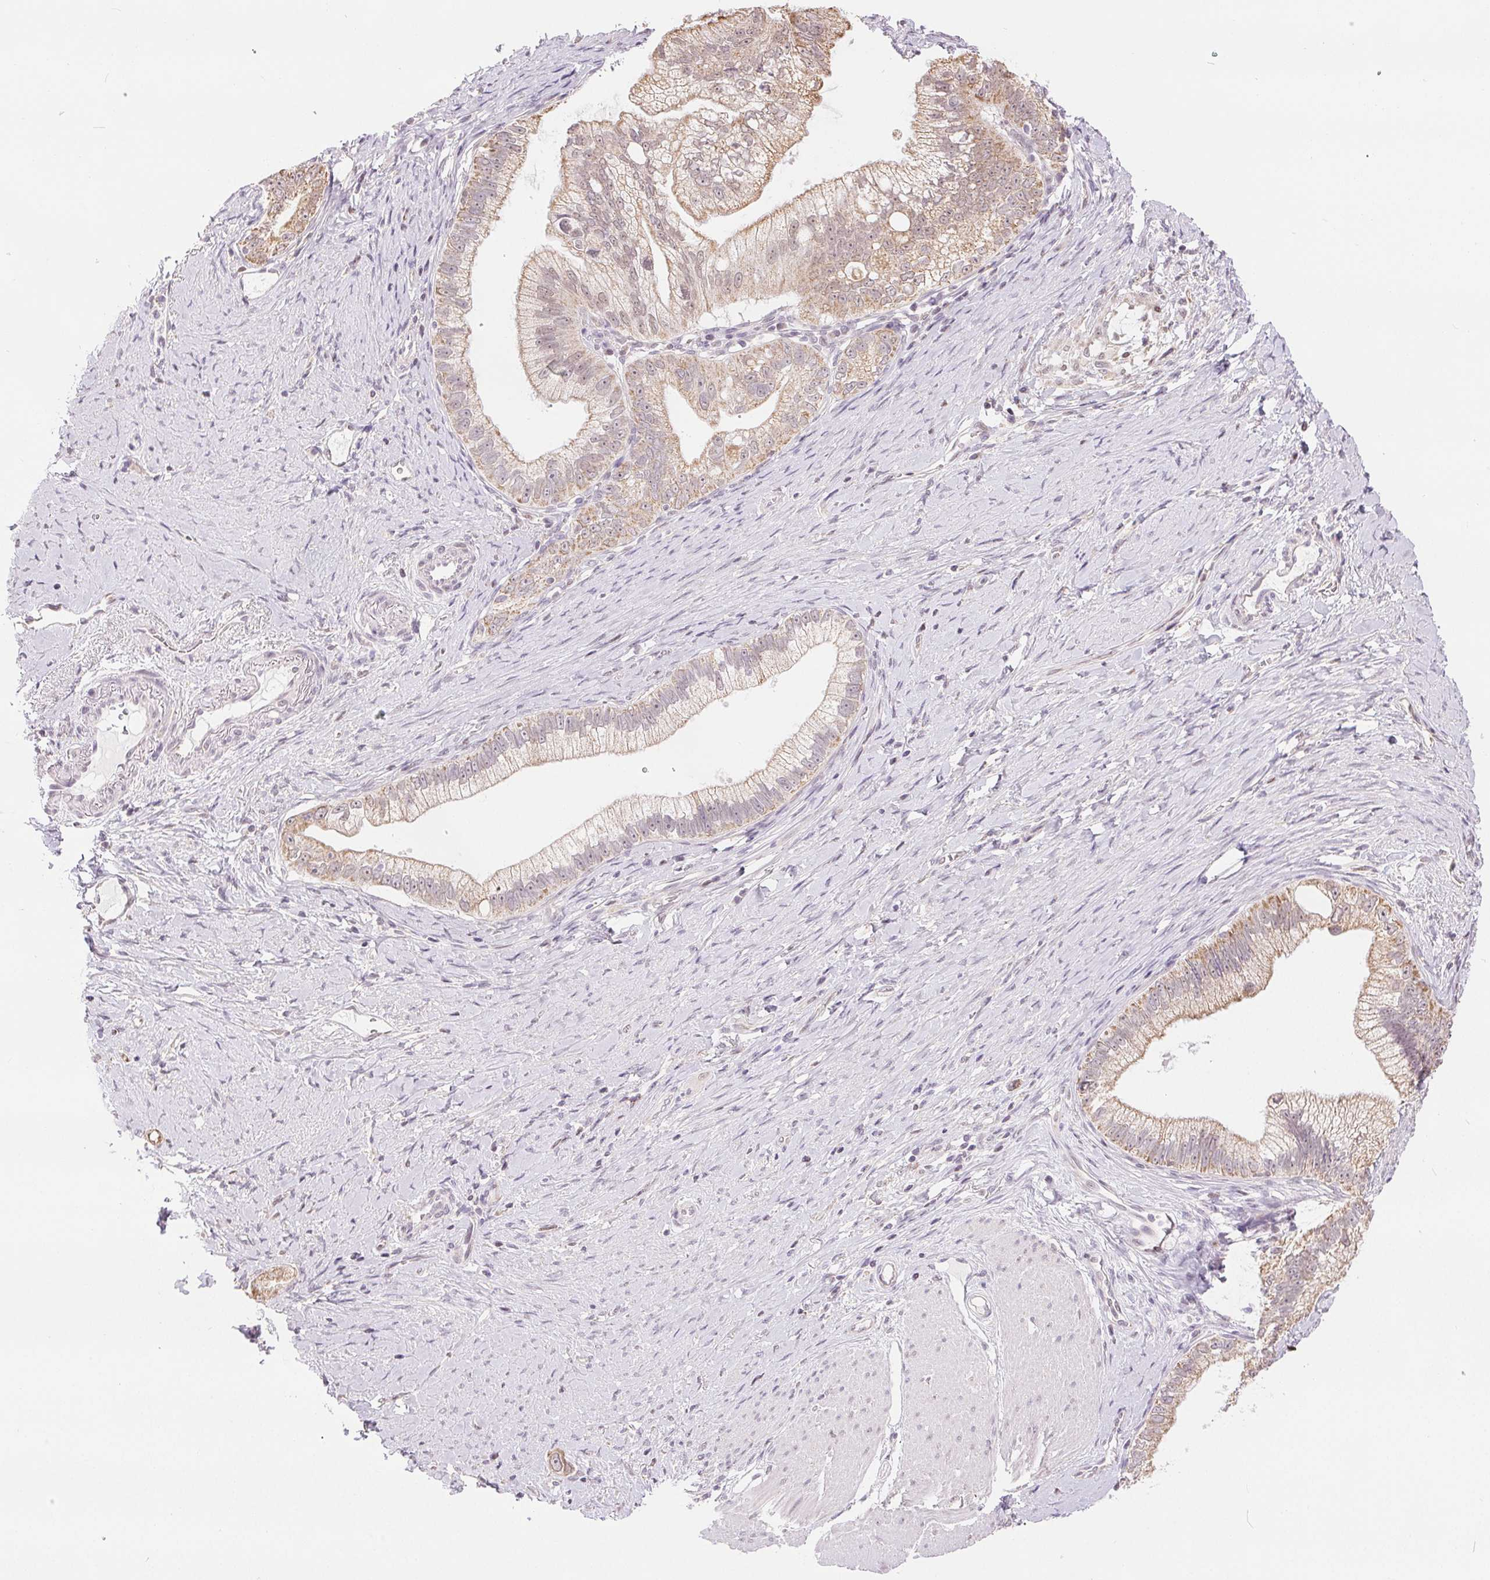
{"staining": {"intensity": "weak", "quantity": ">75%", "location": "cytoplasmic/membranous"}, "tissue": "pancreatic cancer", "cell_type": "Tumor cells", "image_type": "cancer", "snomed": [{"axis": "morphology", "description": "Adenocarcinoma, NOS"}, {"axis": "topography", "description": "Pancreas"}], "caption": "Immunohistochemical staining of human adenocarcinoma (pancreatic) shows low levels of weak cytoplasmic/membranous protein staining in approximately >75% of tumor cells.", "gene": "POU2F2", "patient": {"sex": "male", "age": 70}}